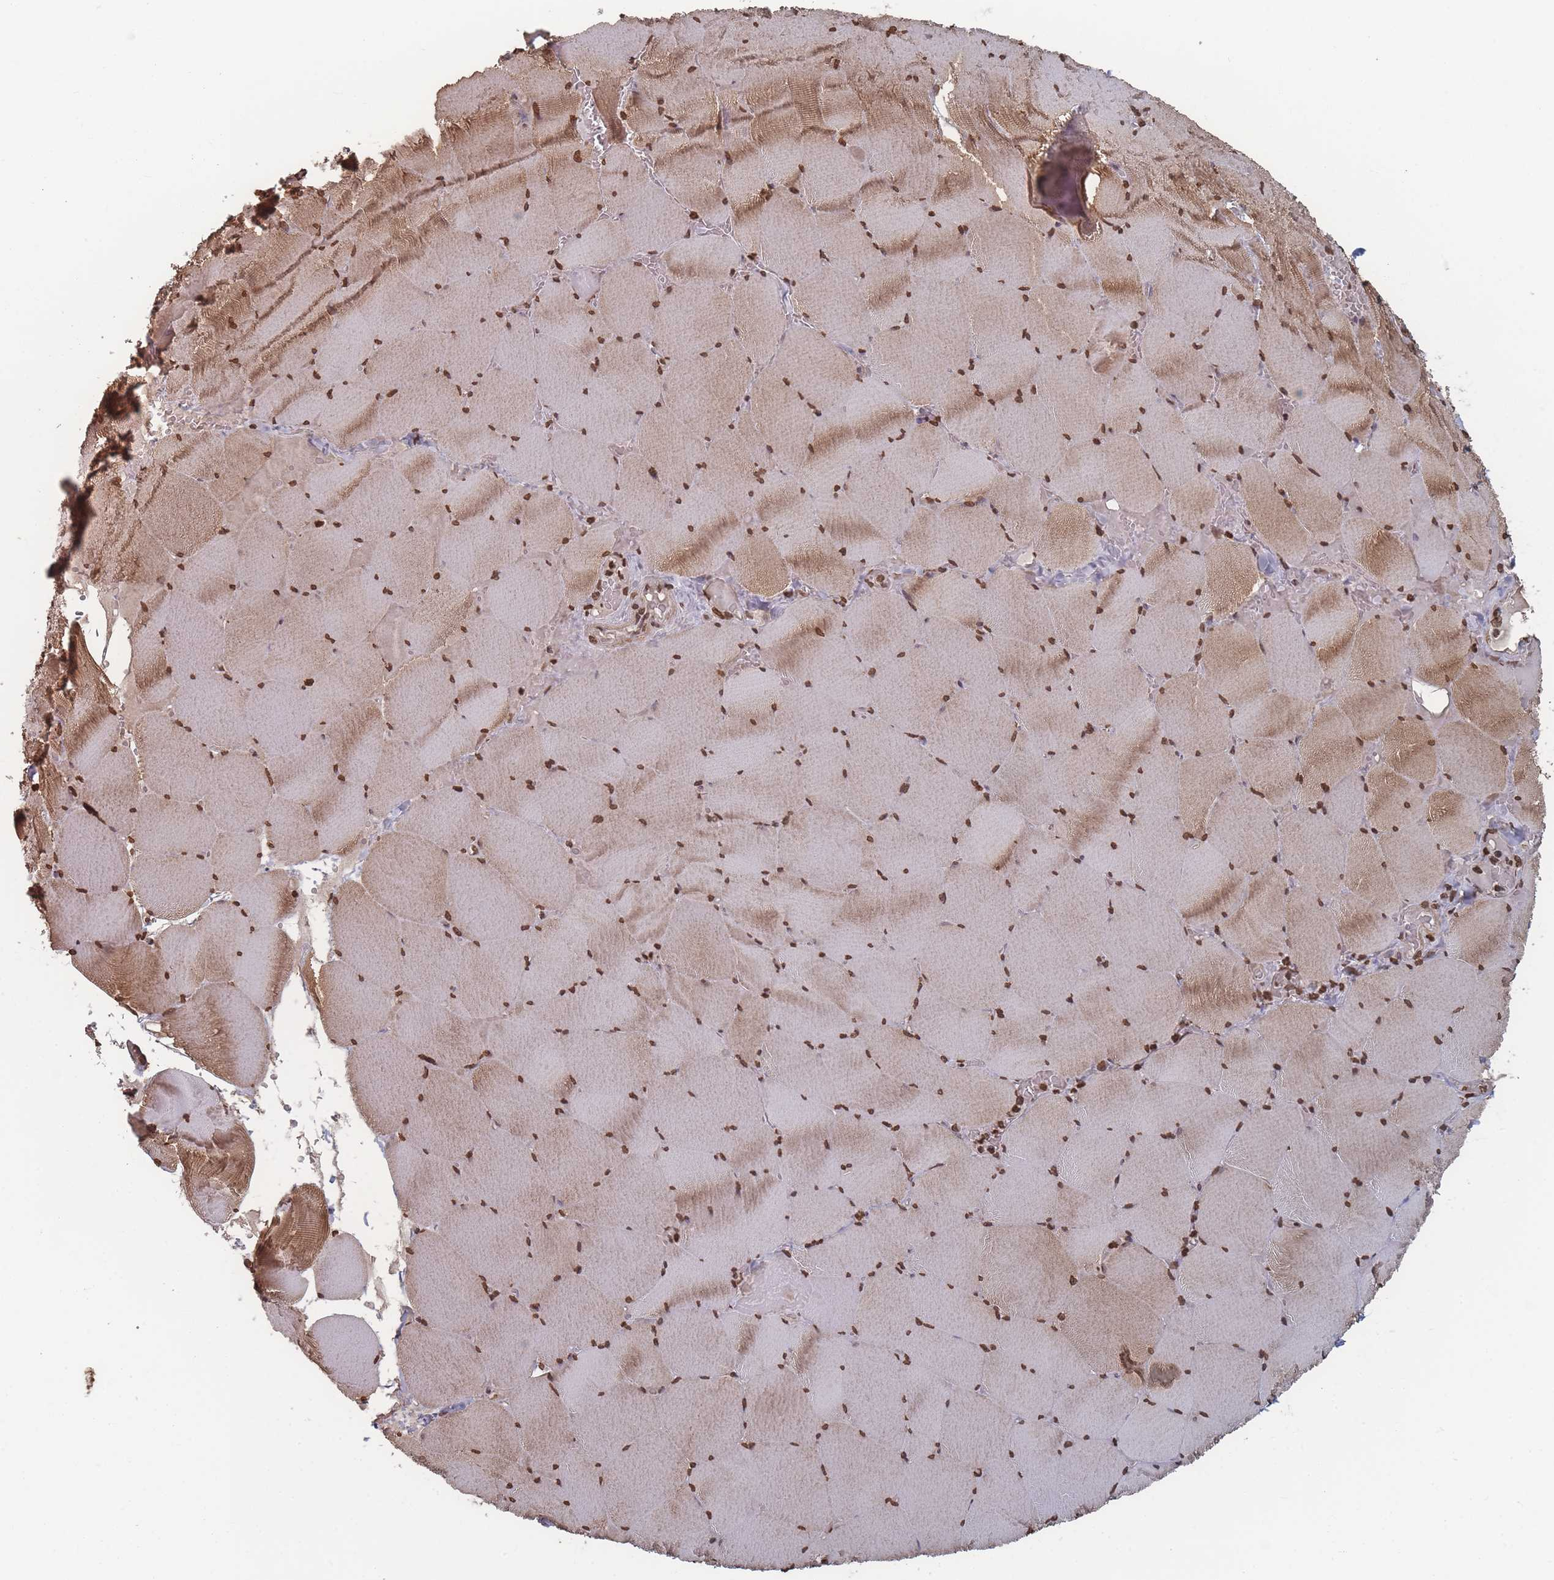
{"staining": {"intensity": "strong", "quantity": ">75%", "location": "cytoplasmic/membranous,nuclear"}, "tissue": "skeletal muscle", "cell_type": "Myocytes", "image_type": "normal", "snomed": [{"axis": "morphology", "description": "Normal tissue, NOS"}, {"axis": "topography", "description": "Skeletal muscle"}, {"axis": "topography", "description": "Head-Neck"}], "caption": "This is a micrograph of immunohistochemistry (IHC) staining of normal skeletal muscle, which shows strong expression in the cytoplasmic/membranous,nuclear of myocytes.", "gene": "PLEKHG5", "patient": {"sex": "male", "age": 66}}